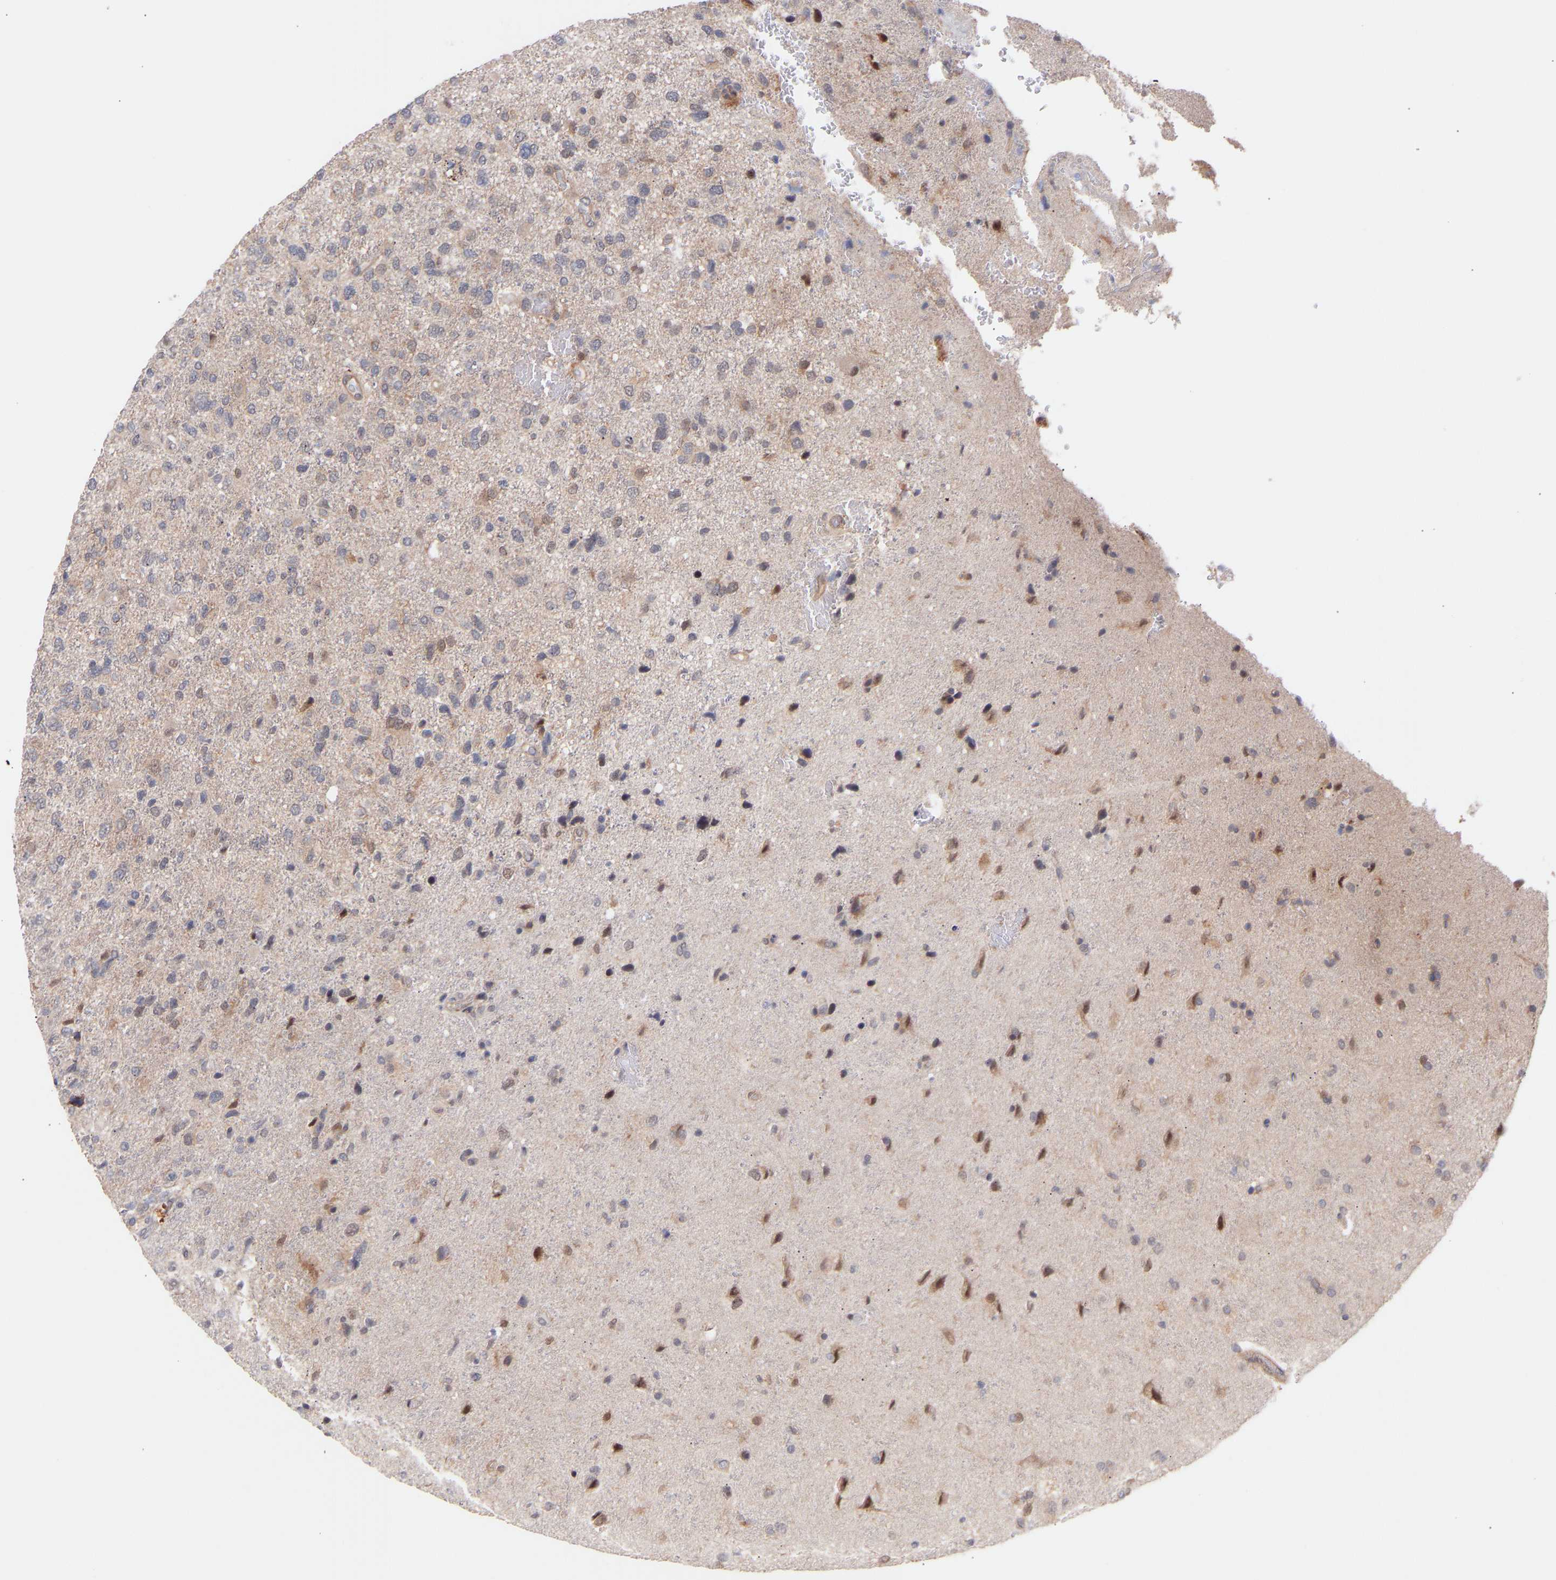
{"staining": {"intensity": "weak", "quantity": "25%-75%", "location": "nuclear"}, "tissue": "glioma", "cell_type": "Tumor cells", "image_type": "cancer", "snomed": [{"axis": "morphology", "description": "Glioma, malignant, High grade"}, {"axis": "topography", "description": "Brain"}], "caption": "Tumor cells display low levels of weak nuclear positivity in approximately 25%-75% of cells in malignant high-grade glioma. (Stains: DAB in brown, nuclei in blue, Microscopy: brightfield microscopy at high magnification).", "gene": "PDLIM5", "patient": {"sex": "female", "age": 58}}